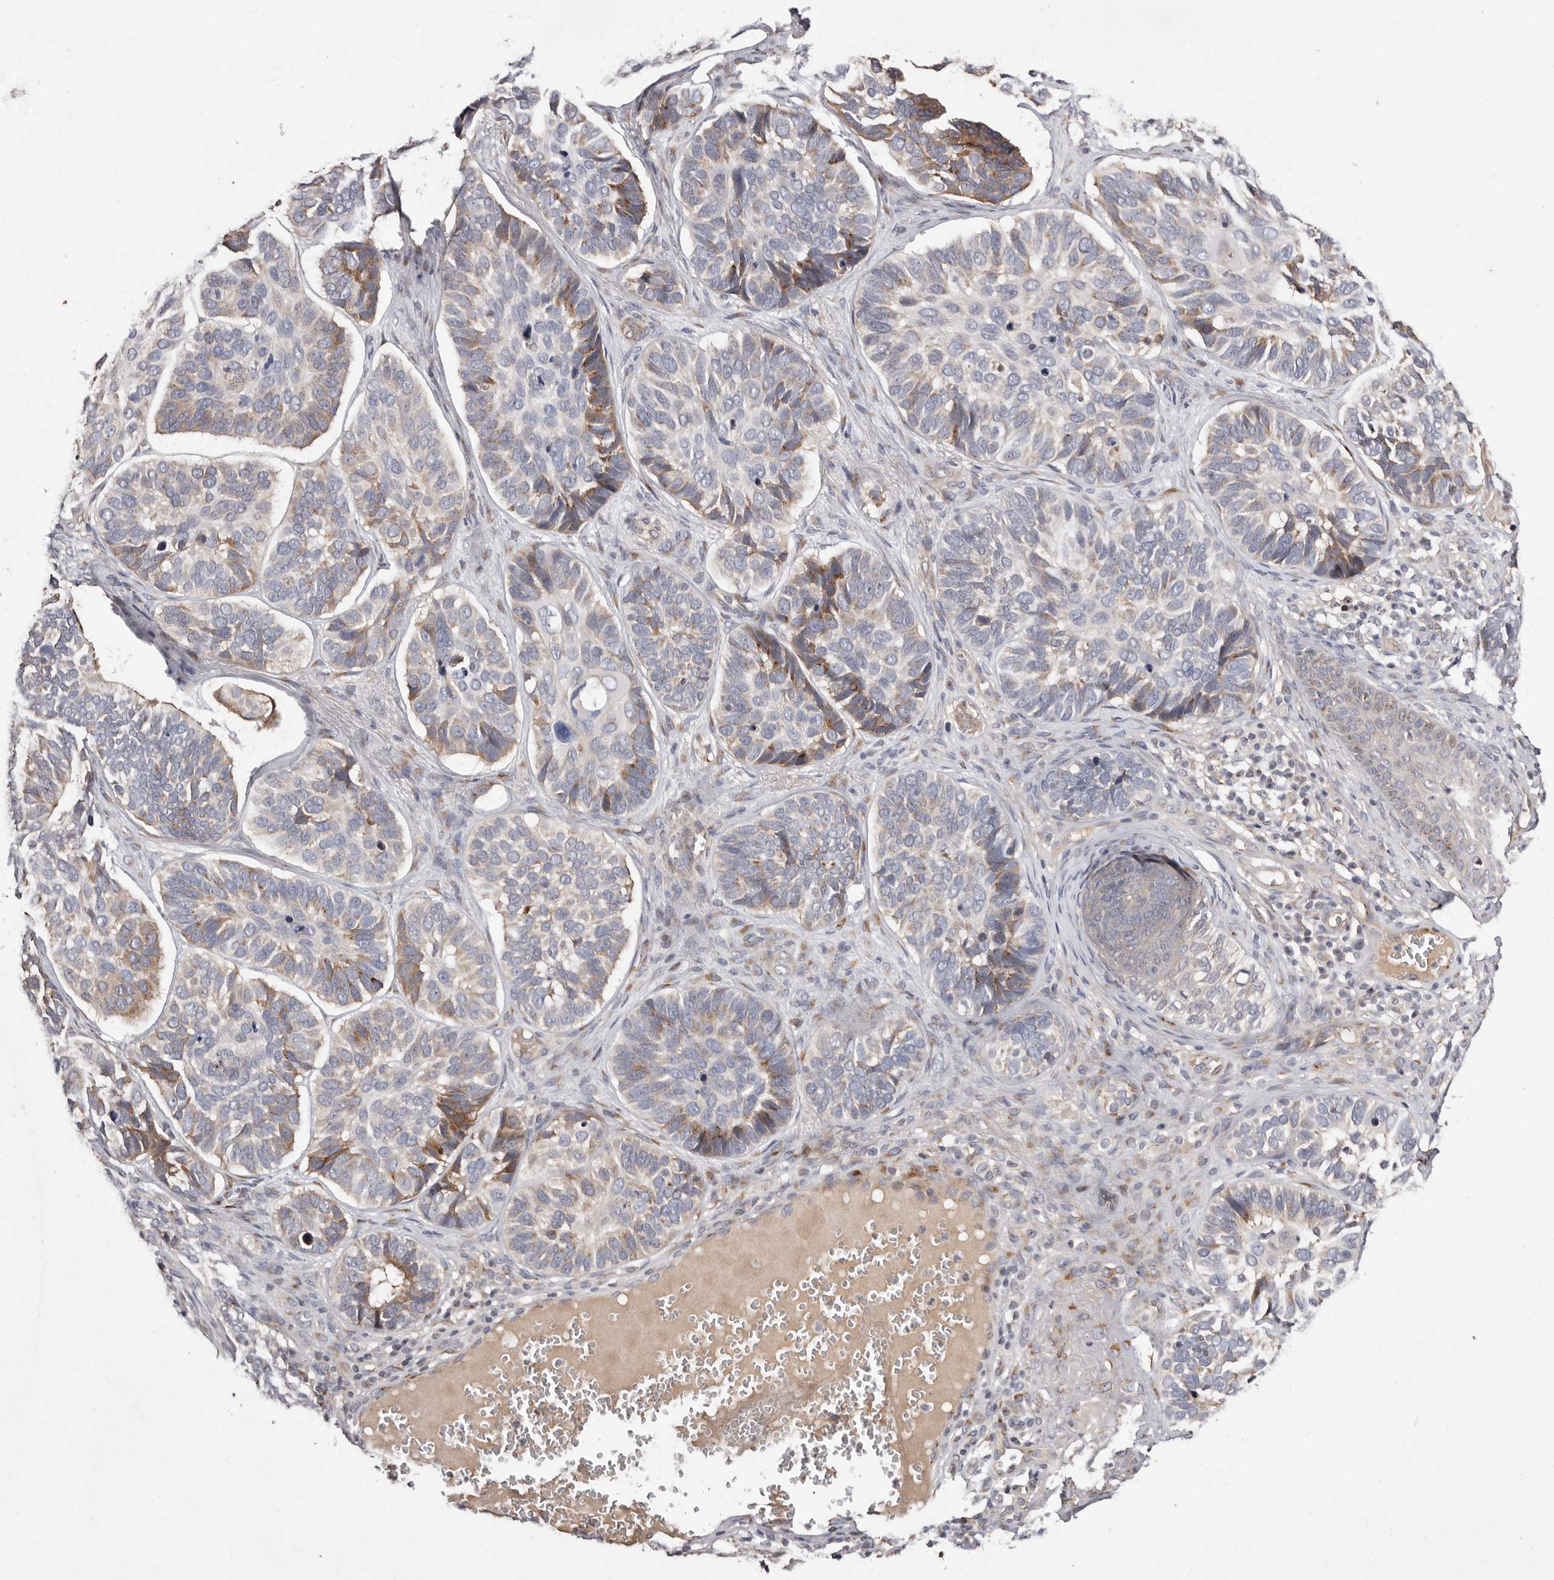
{"staining": {"intensity": "moderate", "quantity": "<25%", "location": "cytoplasmic/membranous"}, "tissue": "skin cancer", "cell_type": "Tumor cells", "image_type": "cancer", "snomed": [{"axis": "morphology", "description": "Basal cell carcinoma"}, {"axis": "topography", "description": "Skin"}], "caption": "Protein expression analysis of skin cancer shows moderate cytoplasmic/membranous positivity in approximately <25% of tumor cells. The staining was performed using DAB (3,3'-diaminobenzidine), with brown indicating positive protein expression. Nuclei are stained blue with hematoxylin.", "gene": "DACT2", "patient": {"sex": "male", "age": 62}}